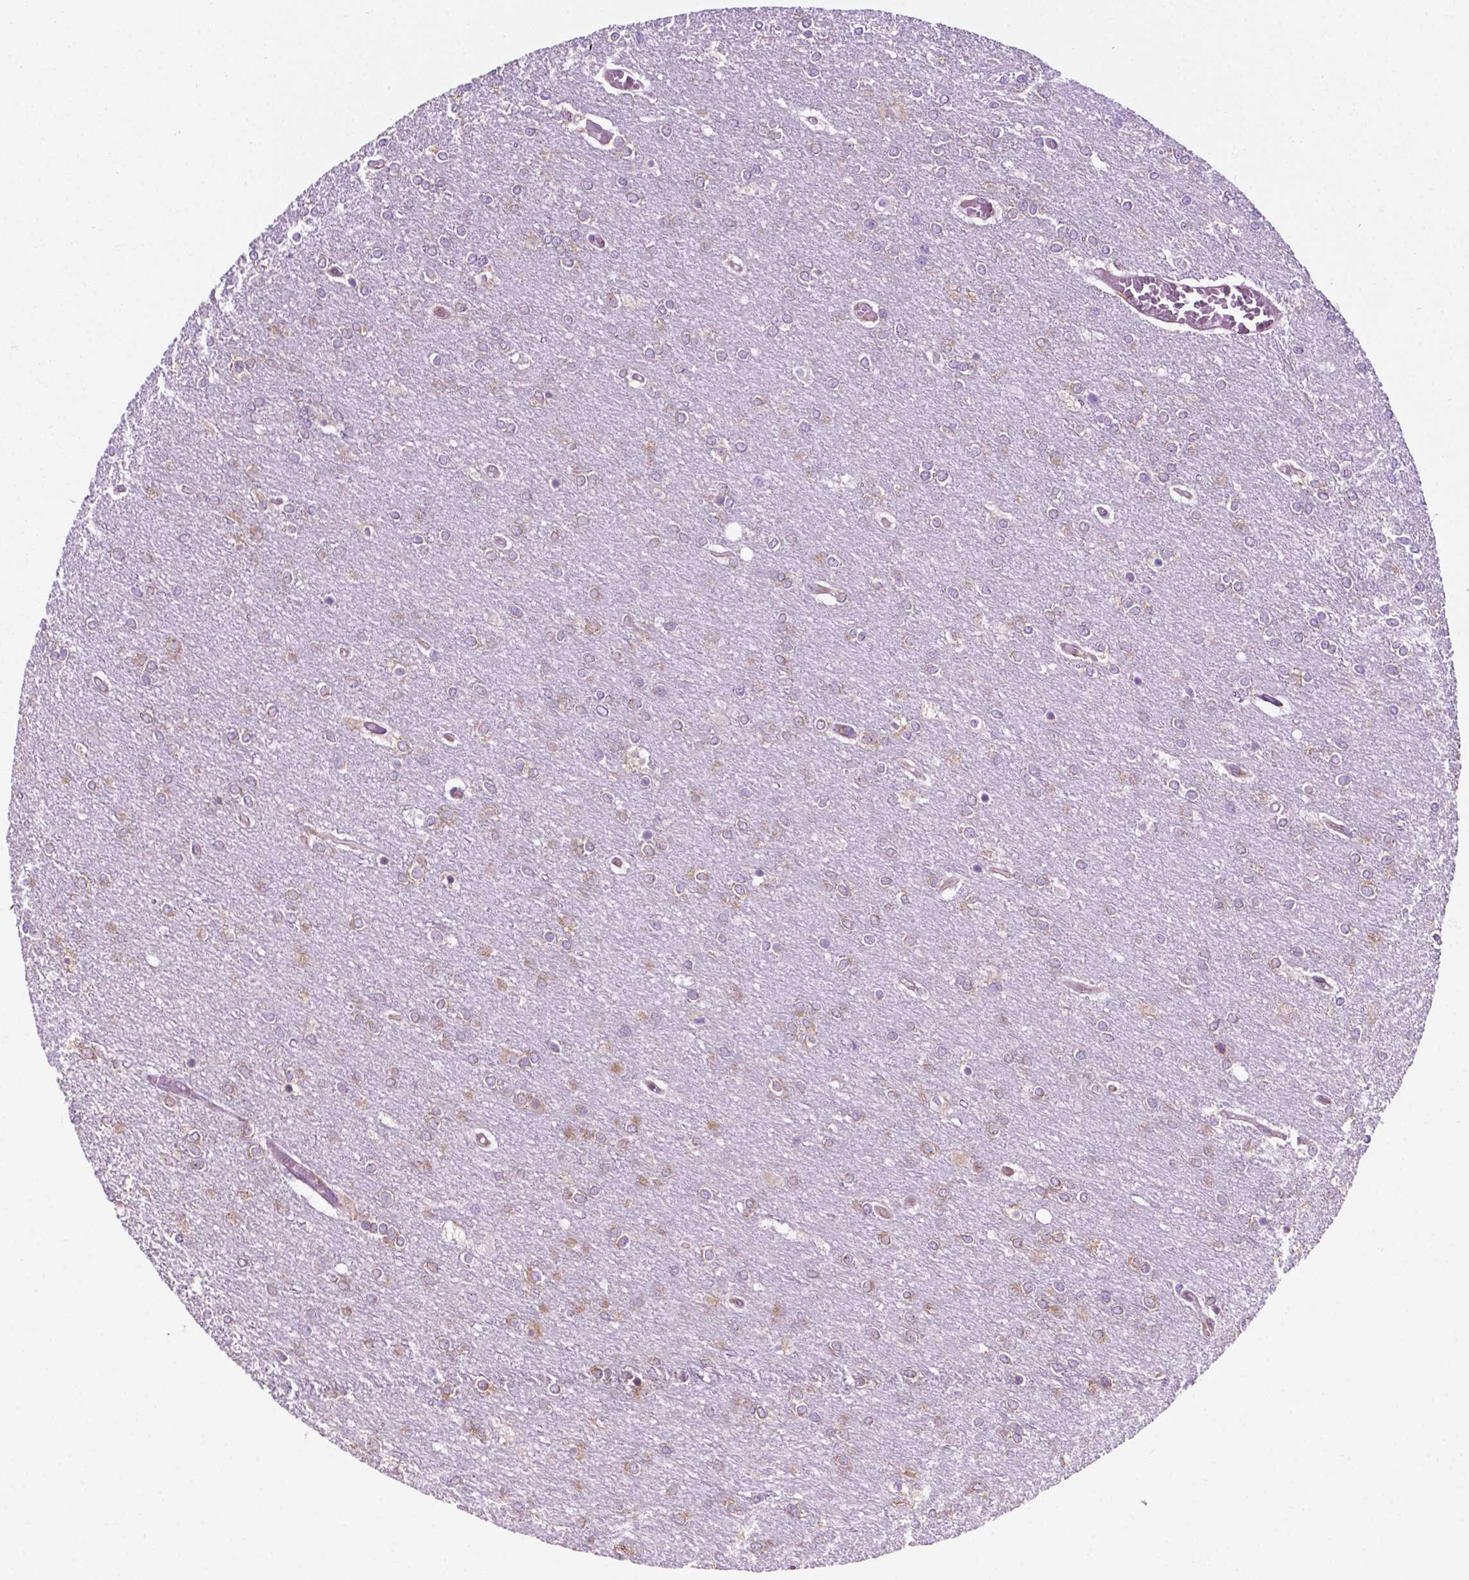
{"staining": {"intensity": "weak", "quantity": "25%-75%", "location": "cytoplasmic/membranous"}, "tissue": "glioma", "cell_type": "Tumor cells", "image_type": "cancer", "snomed": [{"axis": "morphology", "description": "Glioma, malignant, High grade"}, {"axis": "topography", "description": "Brain"}], "caption": "This is a micrograph of immunohistochemistry (IHC) staining of glioma, which shows weak positivity in the cytoplasmic/membranous of tumor cells.", "gene": "RPL29", "patient": {"sex": "female", "age": 61}}